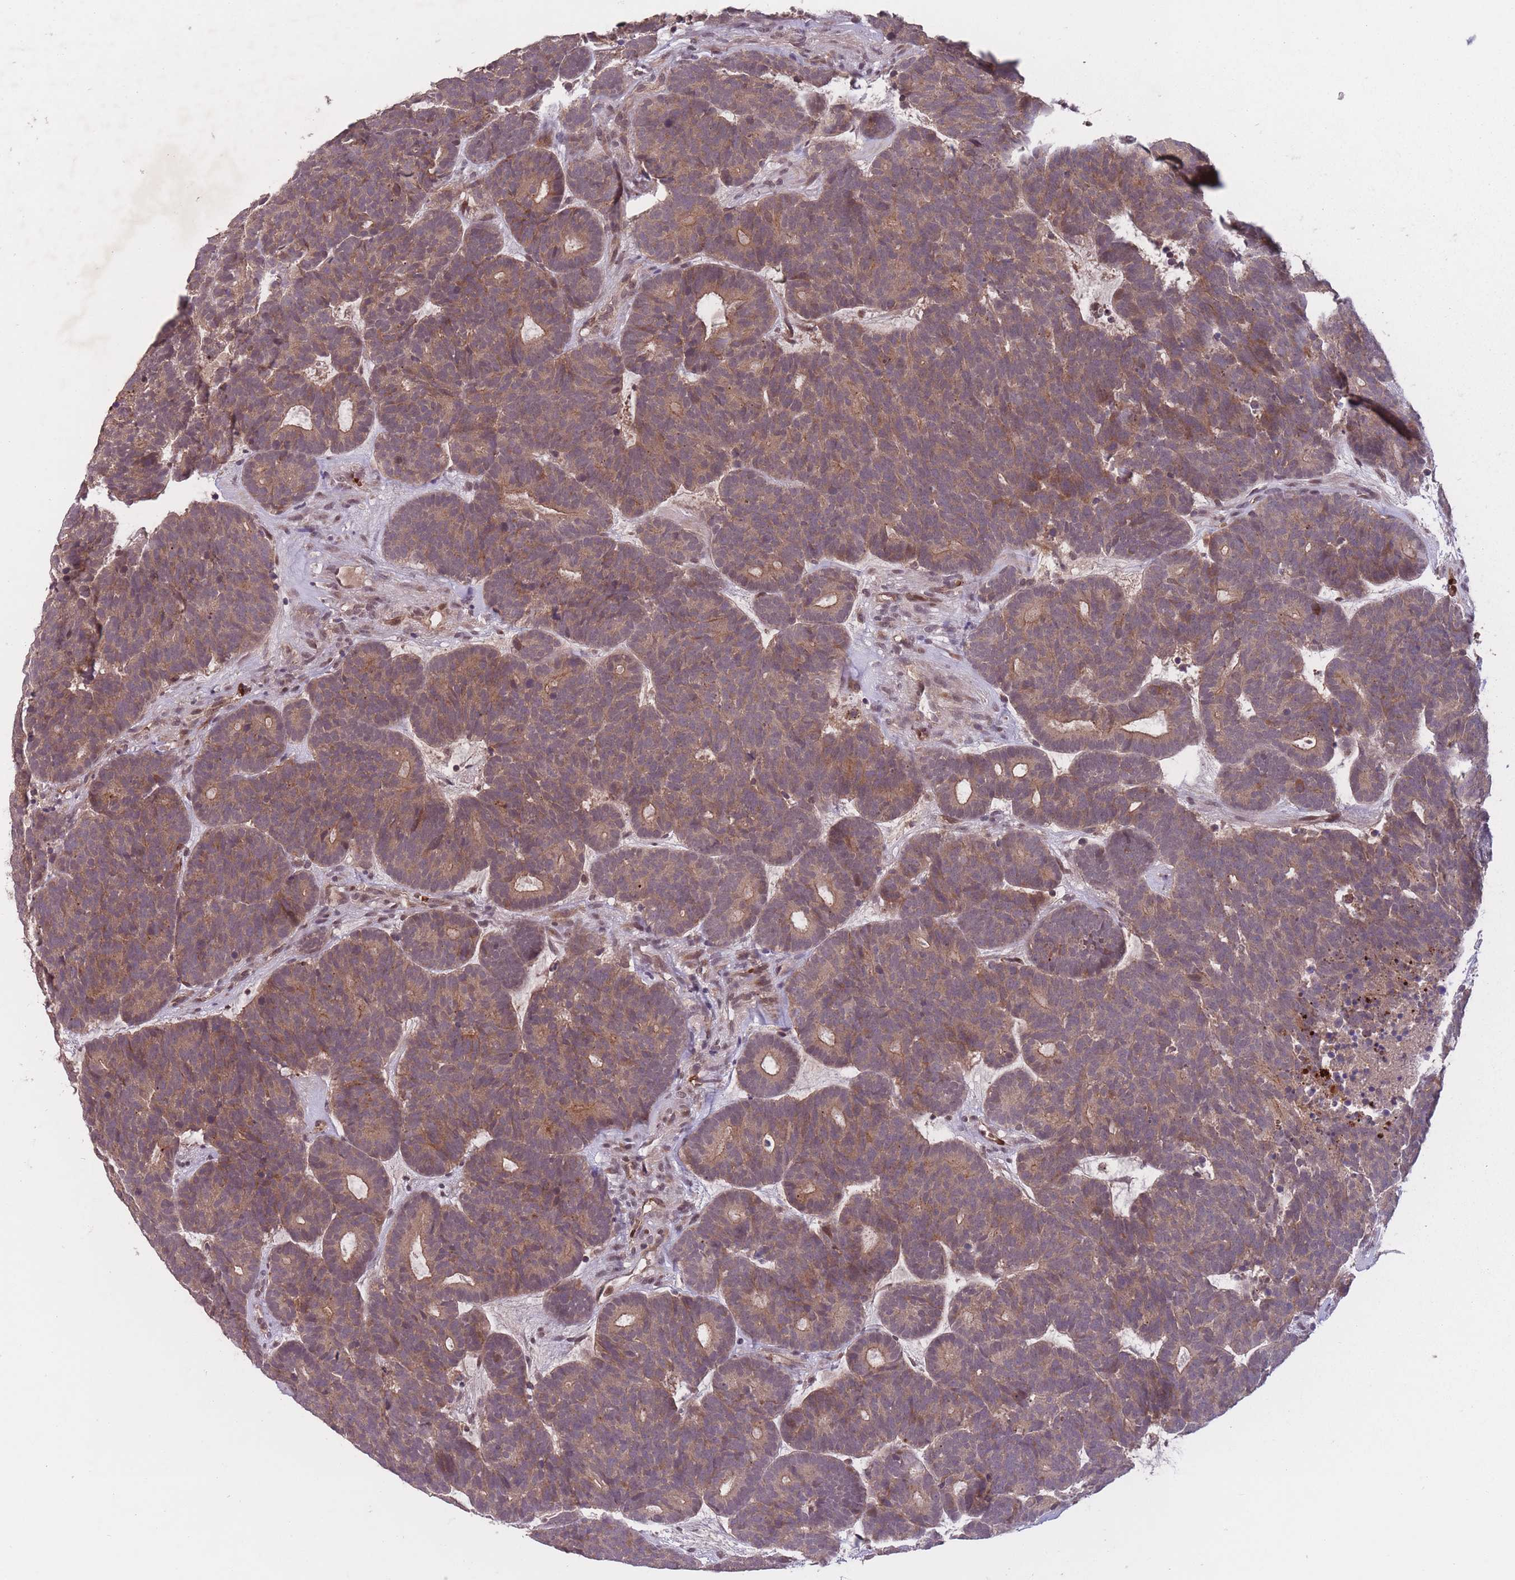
{"staining": {"intensity": "moderate", "quantity": "25%-75%", "location": "cytoplasmic/membranous"}, "tissue": "head and neck cancer", "cell_type": "Tumor cells", "image_type": "cancer", "snomed": [{"axis": "morphology", "description": "Adenocarcinoma, NOS"}, {"axis": "topography", "description": "Head-Neck"}], "caption": "An image of human head and neck adenocarcinoma stained for a protein exhibits moderate cytoplasmic/membranous brown staining in tumor cells.", "gene": "SECTM1", "patient": {"sex": "female", "age": 81}}